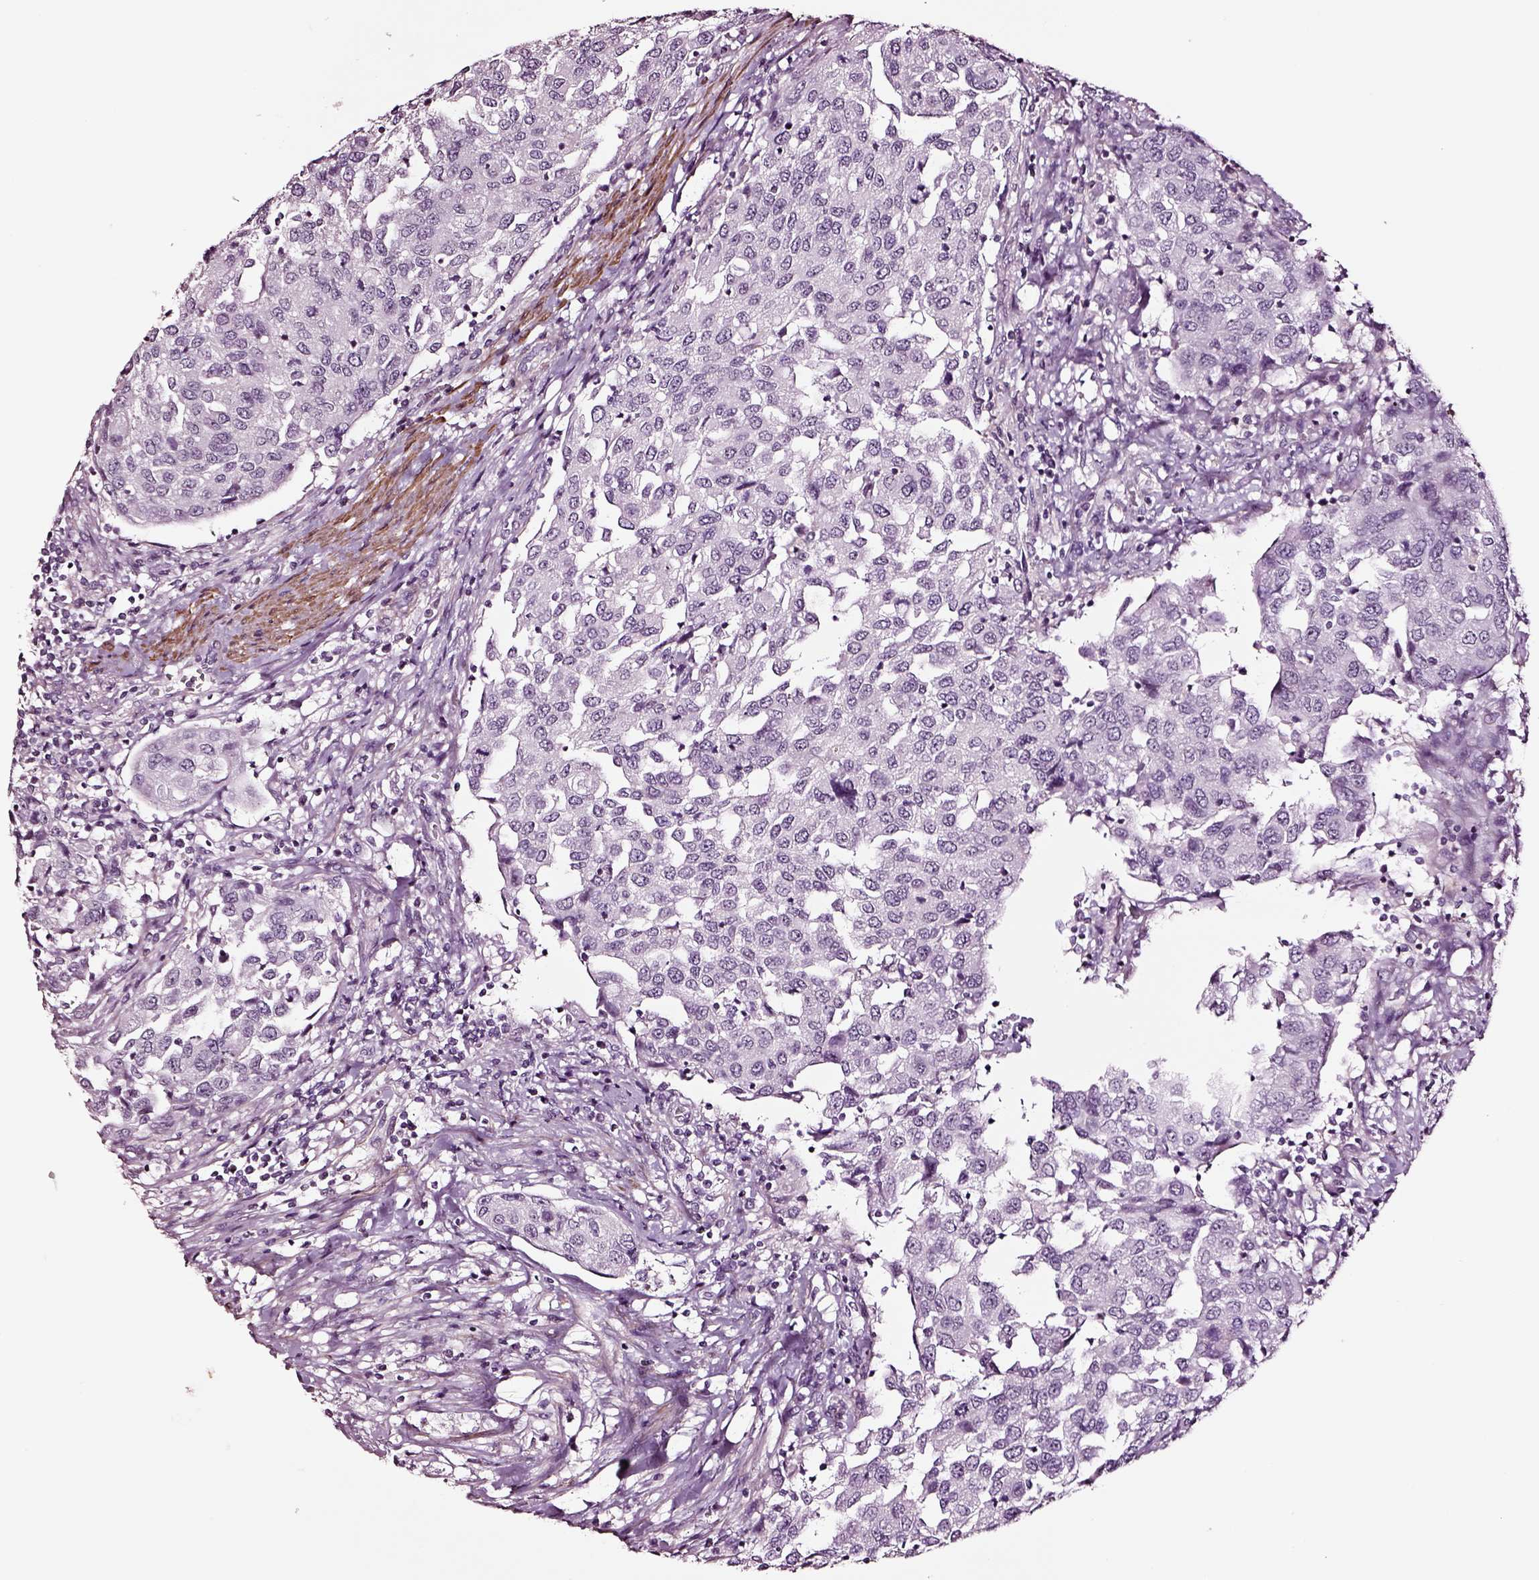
{"staining": {"intensity": "negative", "quantity": "none", "location": "none"}, "tissue": "urothelial cancer", "cell_type": "Tumor cells", "image_type": "cancer", "snomed": [{"axis": "morphology", "description": "Urothelial carcinoma, High grade"}, {"axis": "topography", "description": "Urinary bladder"}], "caption": "This is a histopathology image of immunohistochemistry (IHC) staining of urothelial cancer, which shows no expression in tumor cells.", "gene": "SOX10", "patient": {"sex": "female", "age": 78}}